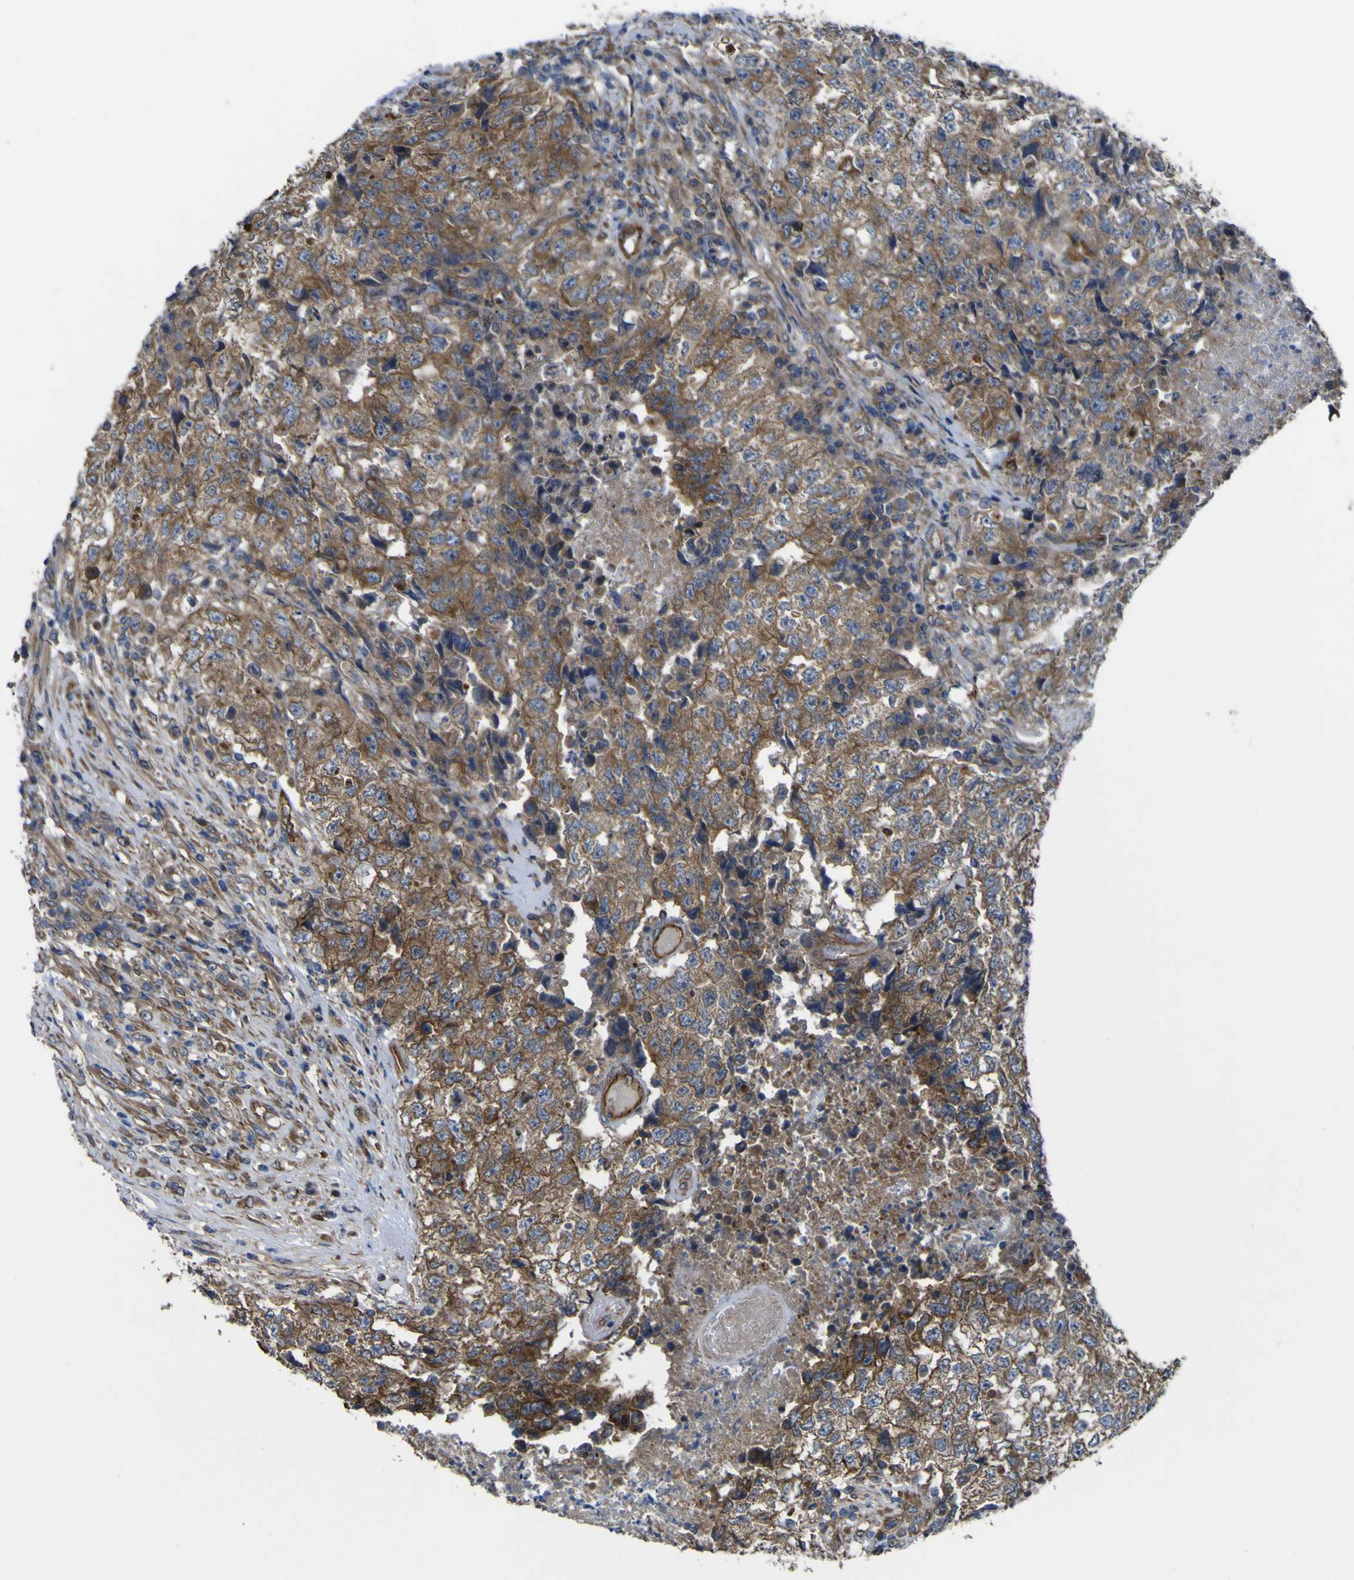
{"staining": {"intensity": "moderate", "quantity": ">75%", "location": "cytoplasmic/membranous"}, "tissue": "testis cancer", "cell_type": "Tumor cells", "image_type": "cancer", "snomed": [{"axis": "morphology", "description": "Necrosis, NOS"}, {"axis": "morphology", "description": "Carcinoma, Embryonal, NOS"}, {"axis": "topography", "description": "Testis"}], "caption": "Protein staining of testis cancer (embryonal carcinoma) tissue reveals moderate cytoplasmic/membranous expression in about >75% of tumor cells. The protein is shown in brown color, while the nuclei are stained blue.", "gene": "FBXO30", "patient": {"sex": "male", "age": 19}}